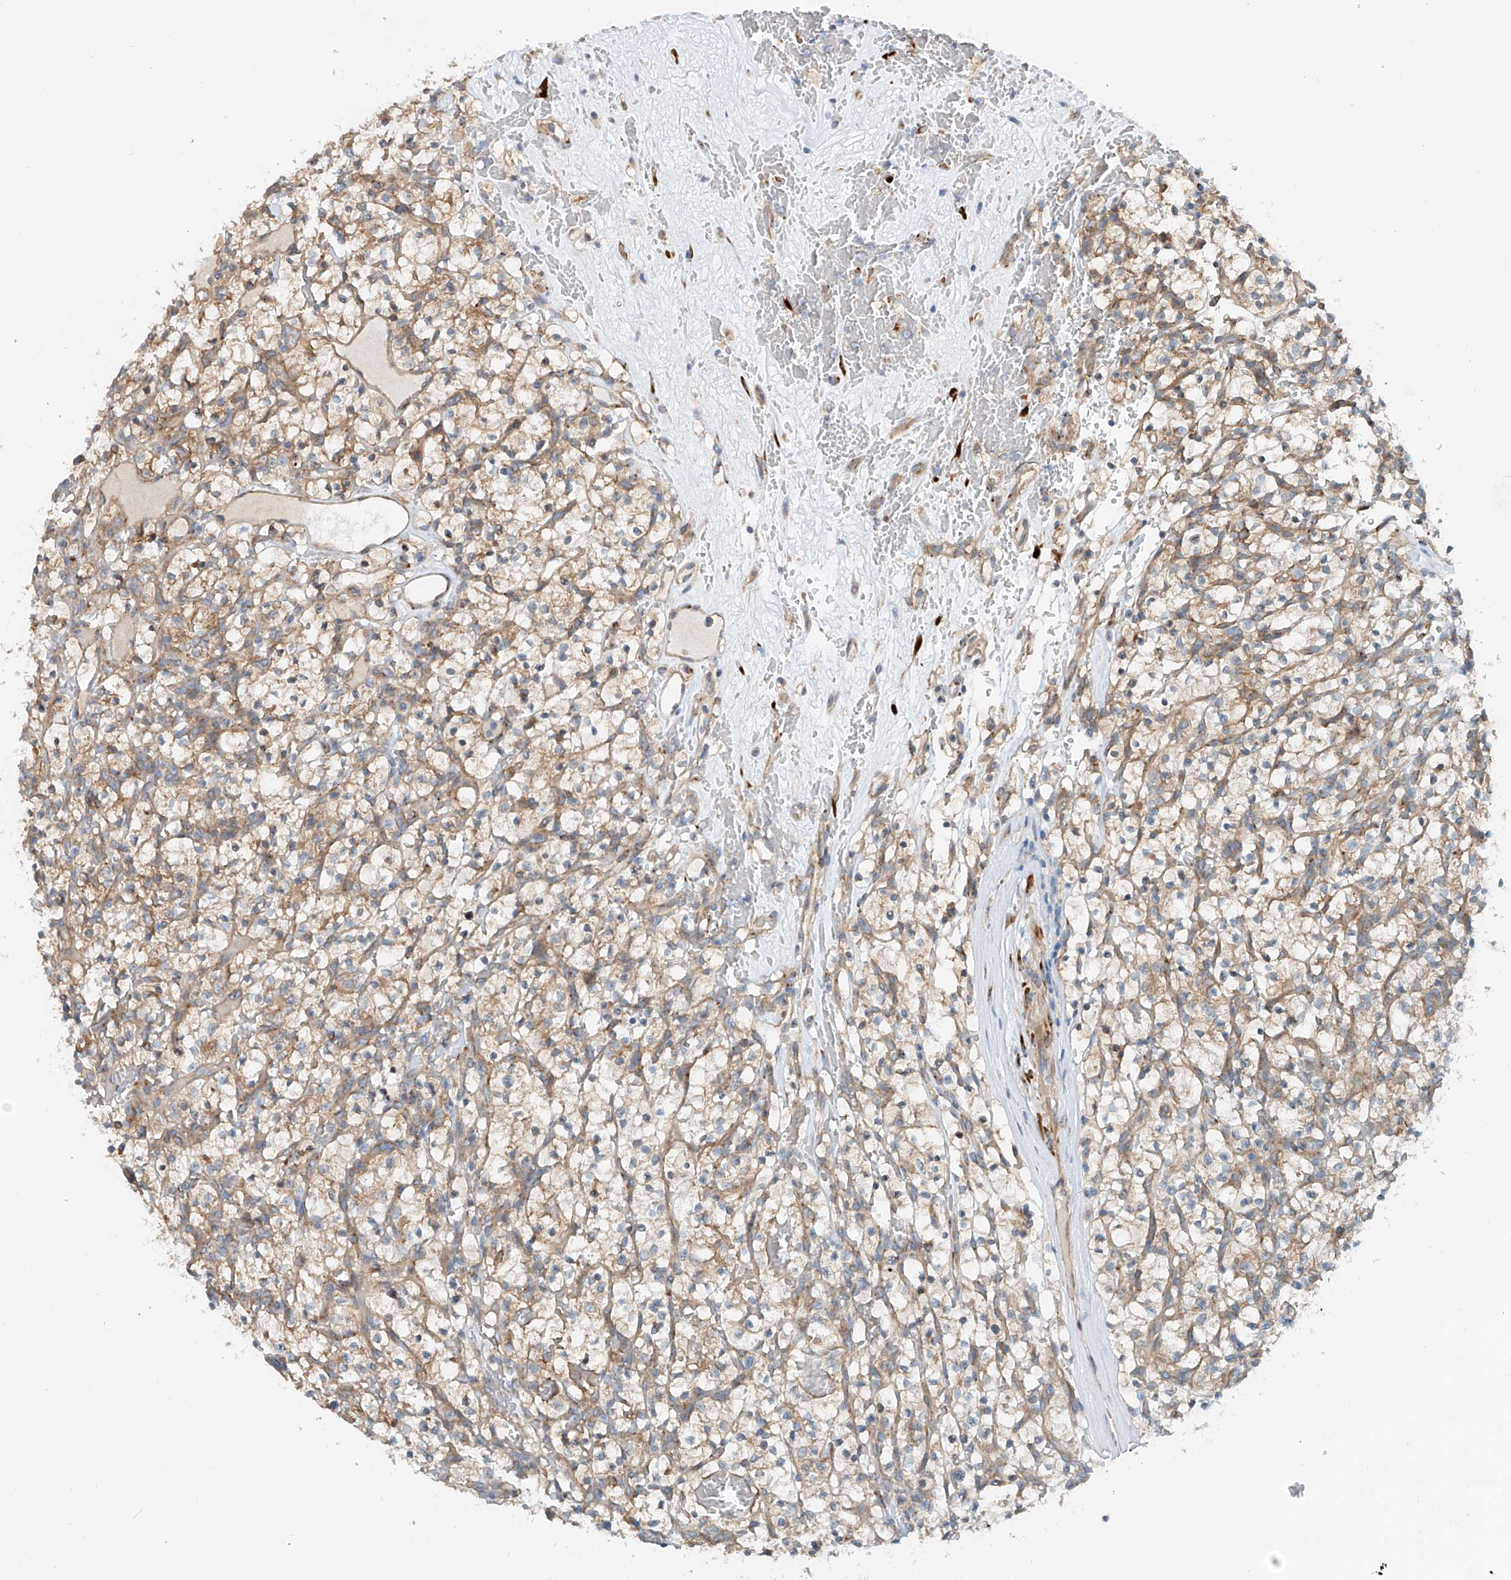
{"staining": {"intensity": "weak", "quantity": ">75%", "location": "cytoplasmic/membranous"}, "tissue": "renal cancer", "cell_type": "Tumor cells", "image_type": "cancer", "snomed": [{"axis": "morphology", "description": "Adenocarcinoma, NOS"}, {"axis": "topography", "description": "Kidney"}], "caption": "Renal cancer stained with a brown dye displays weak cytoplasmic/membranous positive staining in about >75% of tumor cells.", "gene": "SNAP29", "patient": {"sex": "female", "age": 57}}